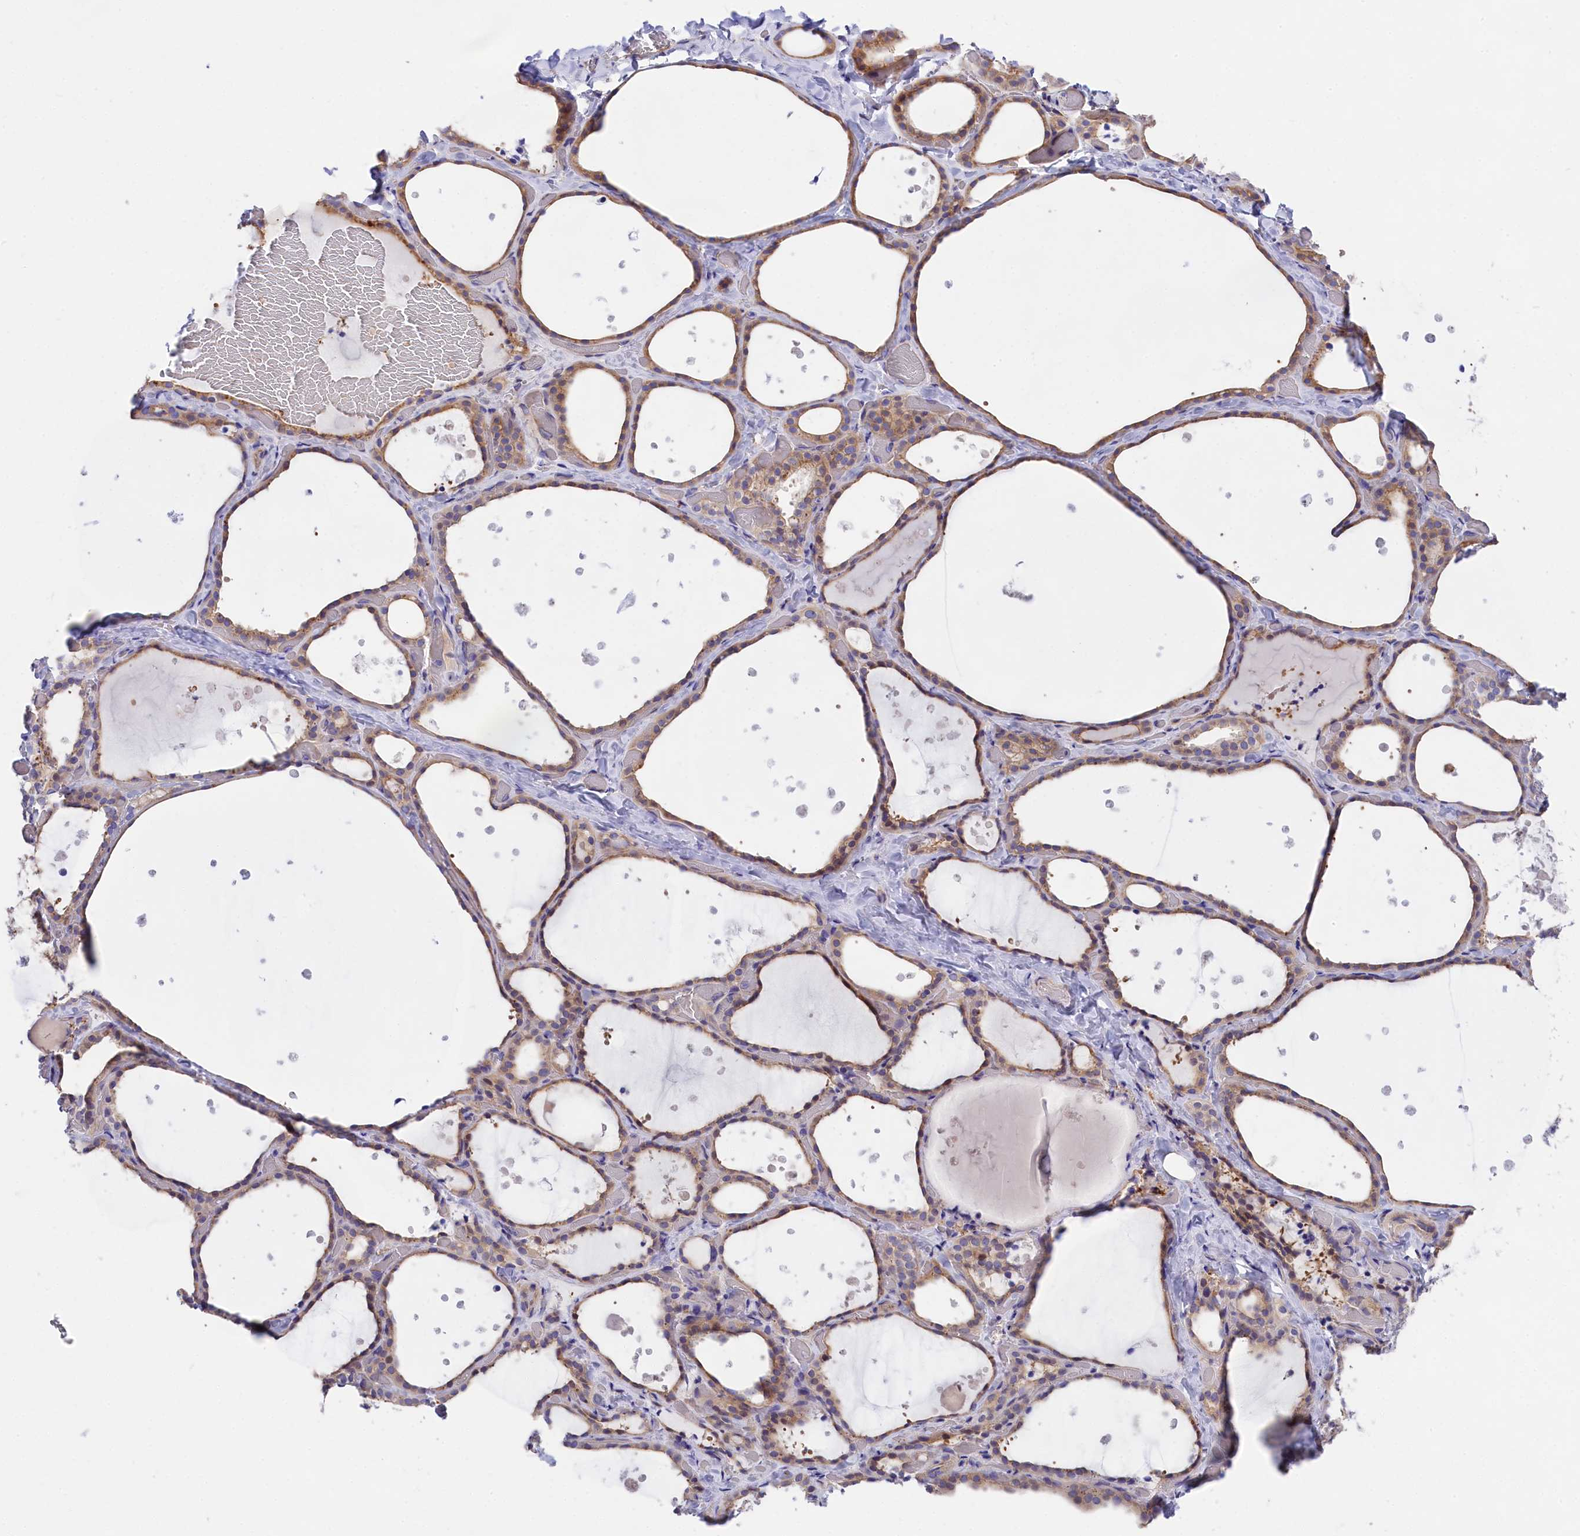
{"staining": {"intensity": "moderate", "quantity": "25%-75%", "location": "cytoplasmic/membranous"}, "tissue": "thyroid gland", "cell_type": "Glandular cells", "image_type": "normal", "snomed": [{"axis": "morphology", "description": "Normal tissue, NOS"}, {"axis": "topography", "description": "Thyroid gland"}], "caption": "A micrograph showing moderate cytoplasmic/membranous staining in approximately 25%-75% of glandular cells in normal thyroid gland, as visualized by brown immunohistochemical staining.", "gene": "PPP1R13L", "patient": {"sex": "female", "age": 44}}